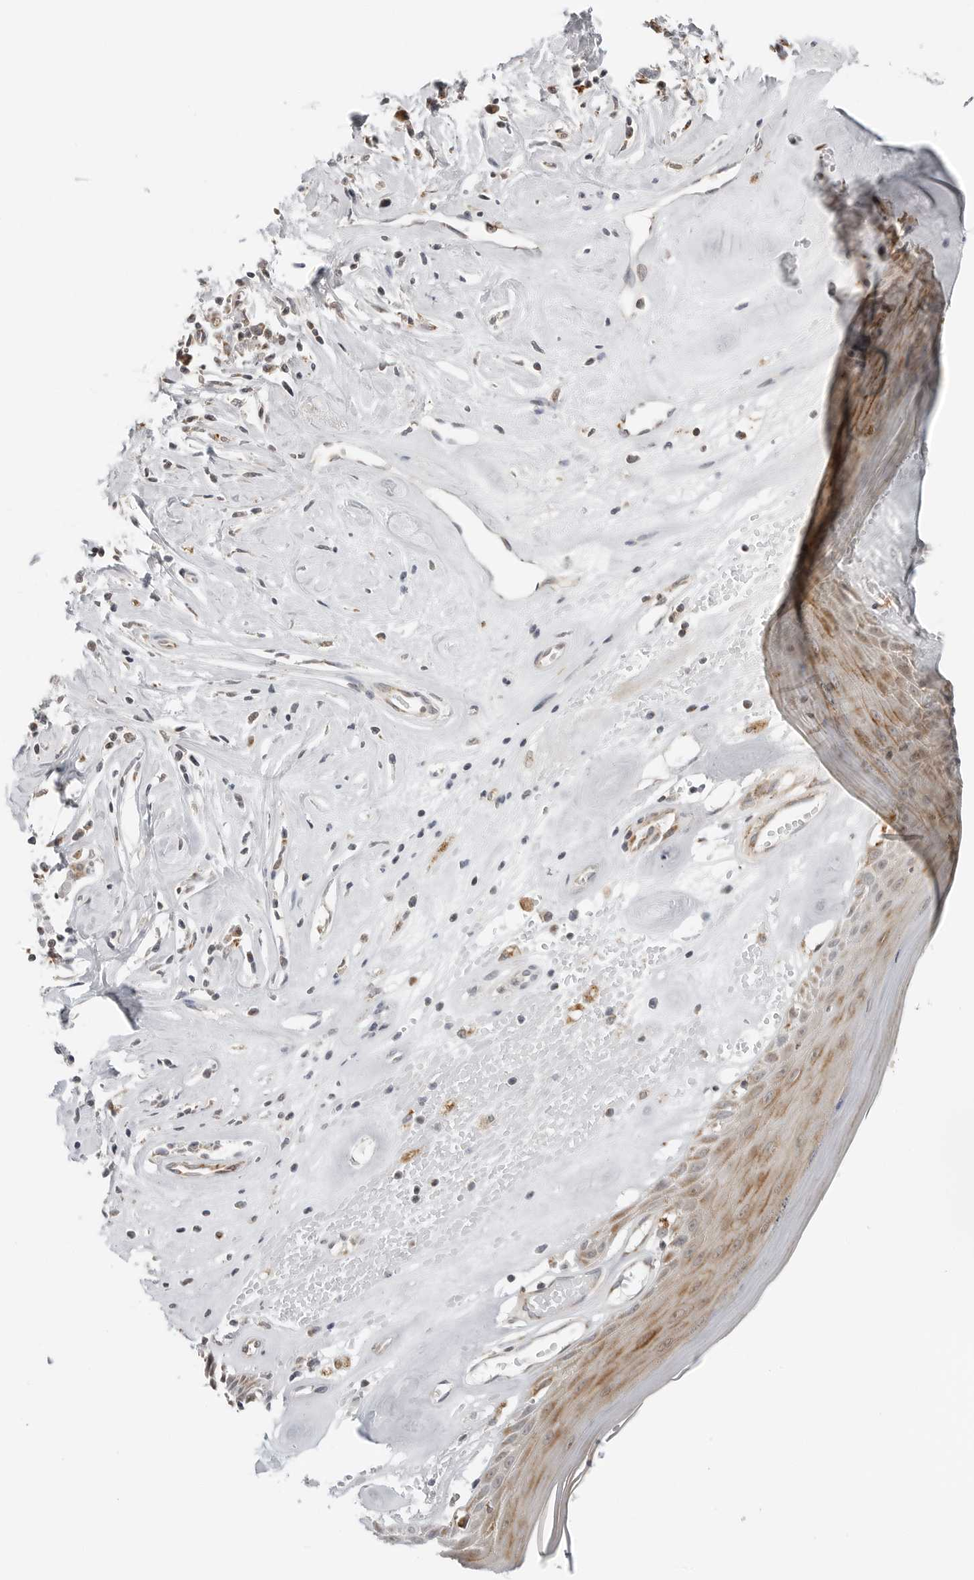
{"staining": {"intensity": "moderate", "quantity": ">75%", "location": "cytoplasmic/membranous"}, "tissue": "skin", "cell_type": "Epidermal cells", "image_type": "normal", "snomed": [{"axis": "morphology", "description": "Normal tissue, NOS"}, {"axis": "morphology", "description": "Inflammation, NOS"}, {"axis": "topography", "description": "Vulva"}], "caption": "Approximately >75% of epidermal cells in normal skin reveal moderate cytoplasmic/membranous protein staining as visualized by brown immunohistochemical staining.", "gene": "PEX2", "patient": {"sex": "female", "age": 84}}